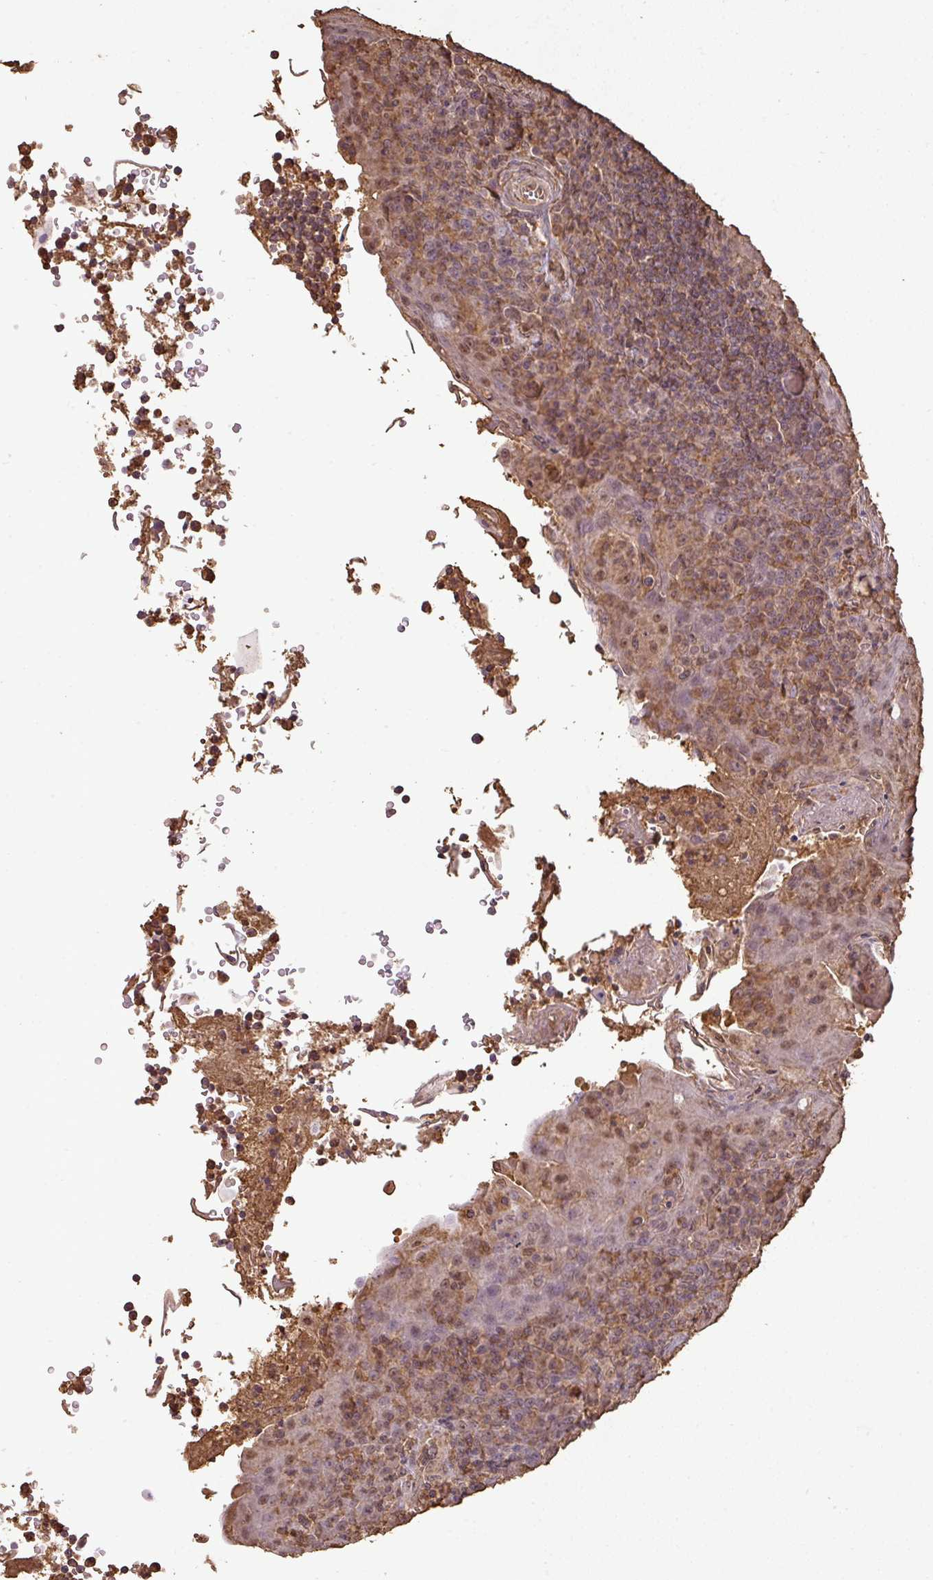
{"staining": {"intensity": "moderate", "quantity": ">75%", "location": "cytoplasmic/membranous"}, "tissue": "tonsil", "cell_type": "Germinal center cells", "image_type": "normal", "snomed": [{"axis": "morphology", "description": "Normal tissue, NOS"}, {"axis": "topography", "description": "Tonsil"}], "caption": "Normal tonsil was stained to show a protein in brown. There is medium levels of moderate cytoplasmic/membranous positivity in approximately >75% of germinal center cells.", "gene": "ATAT1", "patient": {"sex": "male", "age": 27}}